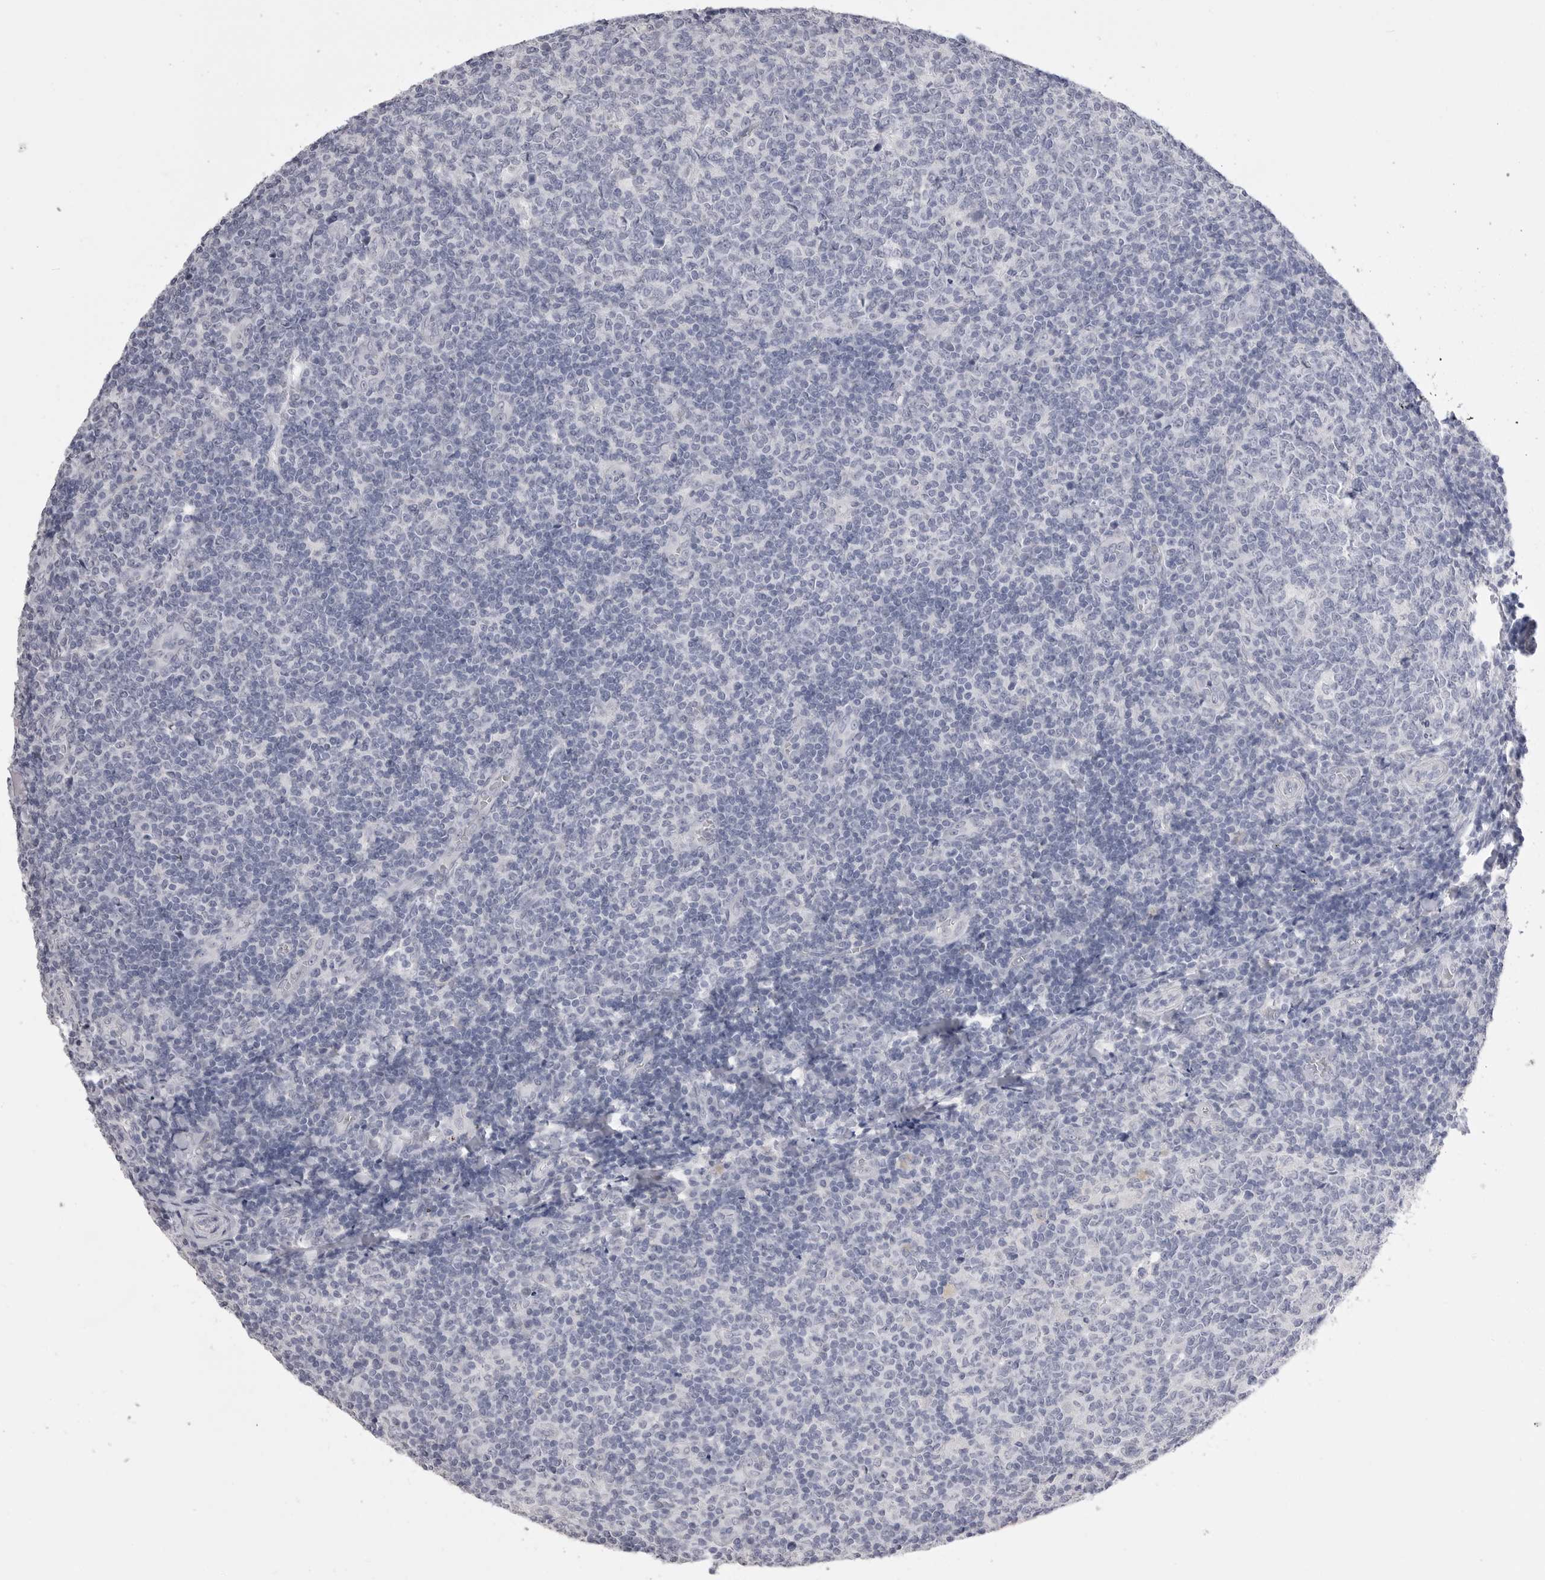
{"staining": {"intensity": "negative", "quantity": "none", "location": "none"}, "tissue": "tonsil", "cell_type": "Germinal center cells", "image_type": "normal", "snomed": [{"axis": "morphology", "description": "Normal tissue, NOS"}, {"axis": "topography", "description": "Tonsil"}], "caption": "IHC image of normal tonsil: tonsil stained with DAB (3,3'-diaminobenzidine) displays no significant protein positivity in germinal center cells.", "gene": "CPB1", "patient": {"sex": "female", "age": 19}}